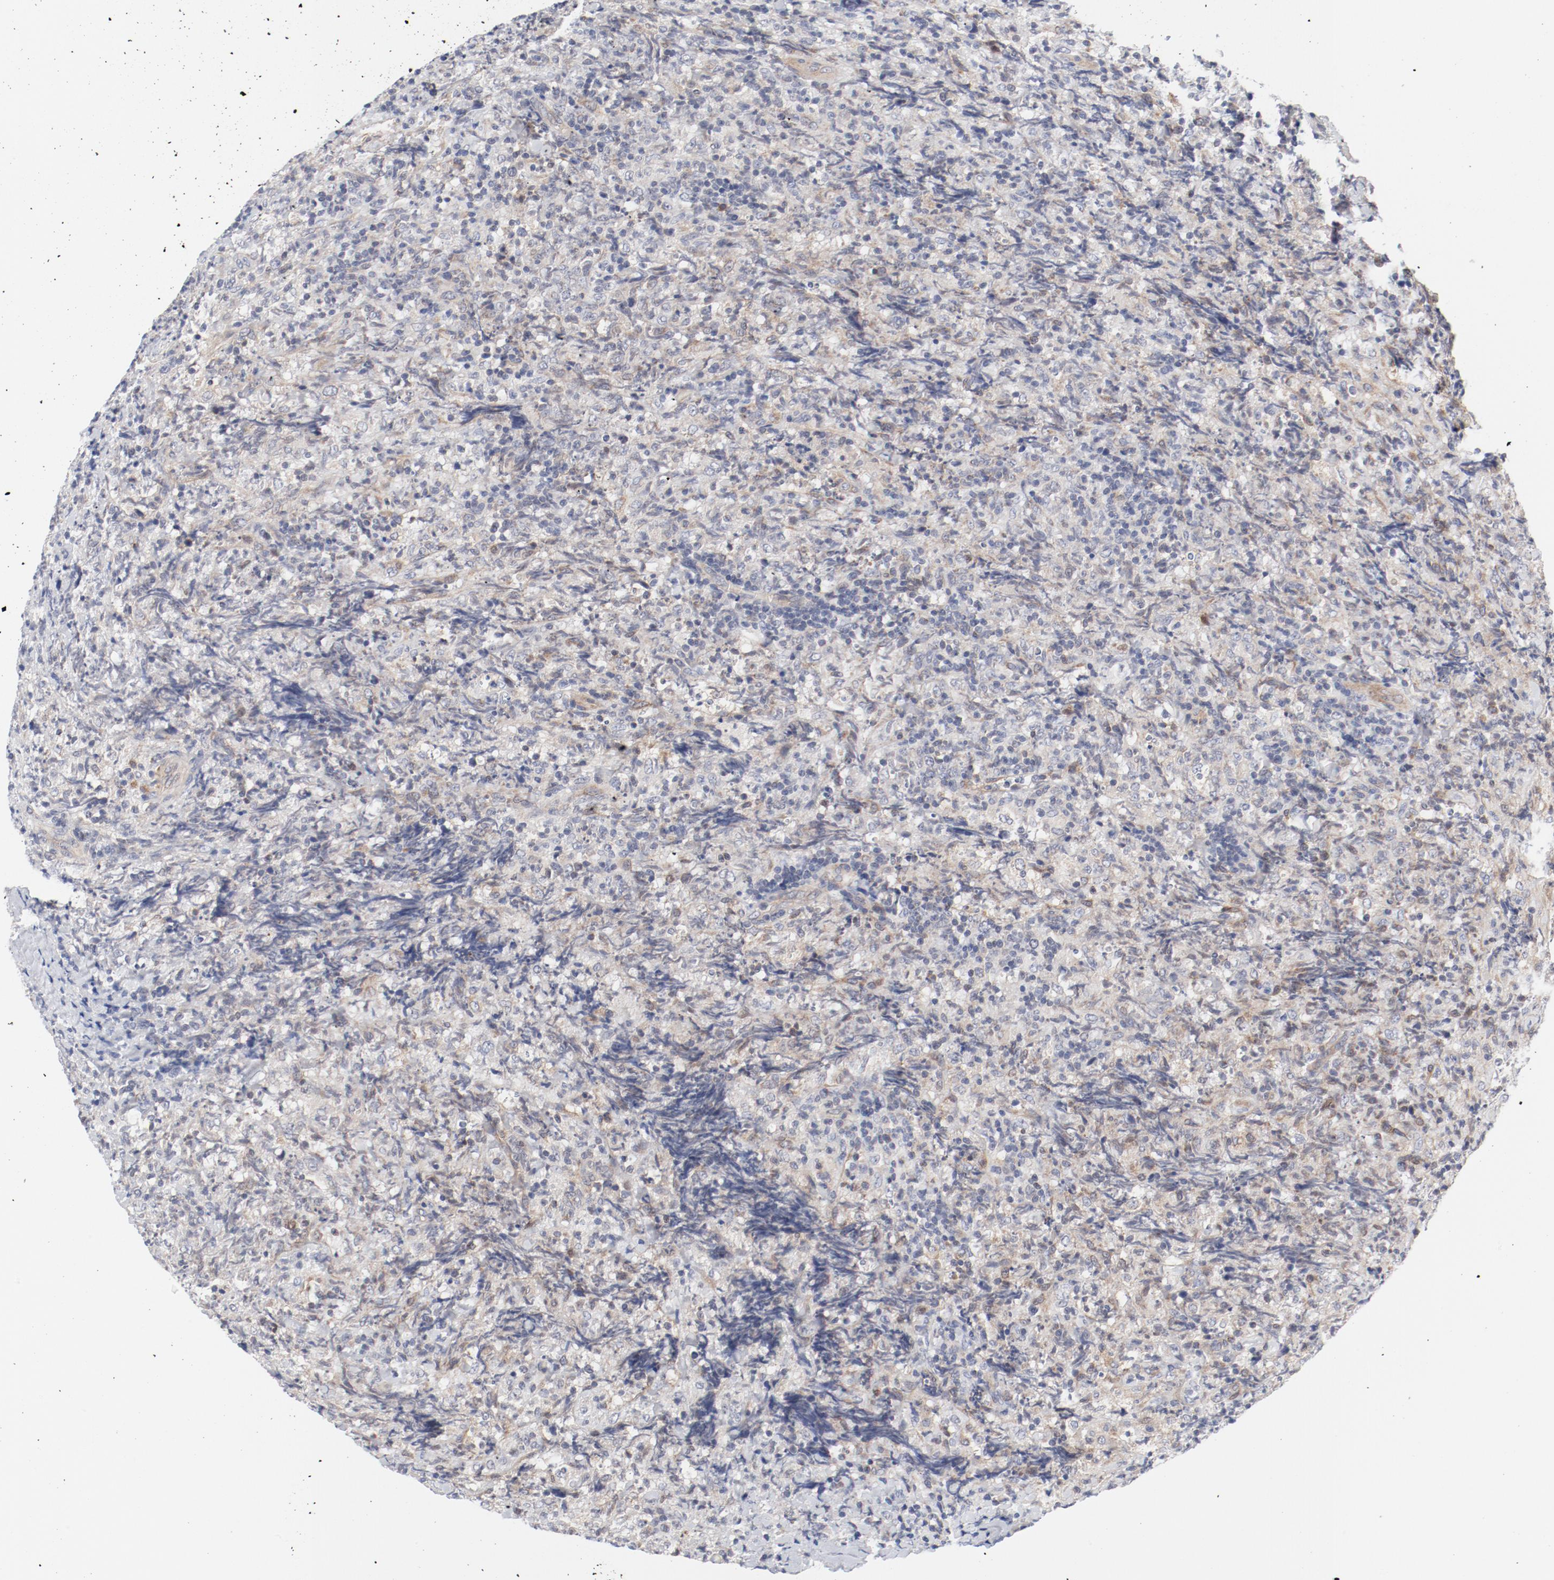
{"staining": {"intensity": "weak", "quantity": "25%-75%", "location": "cytoplasmic/membranous"}, "tissue": "lymphoma", "cell_type": "Tumor cells", "image_type": "cancer", "snomed": [{"axis": "morphology", "description": "Malignant lymphoma, non-Hodgkin's type, High grade"}, {"axis": "topography", "description": "Tonsil"}], "caption": "Immunohistochemistry (IHC) photomicrograph of neoplastic tissue: human lymphoma stained using immunohistochemistry (IHC) shows low levels of weak protein expression localized specifically in the cytoplasmic/membranous of tumor cells, appearing as a cytoplasmic/membranous brown color.", "gene": "BAD", "patient": {"sex": "female", "age": 36}}